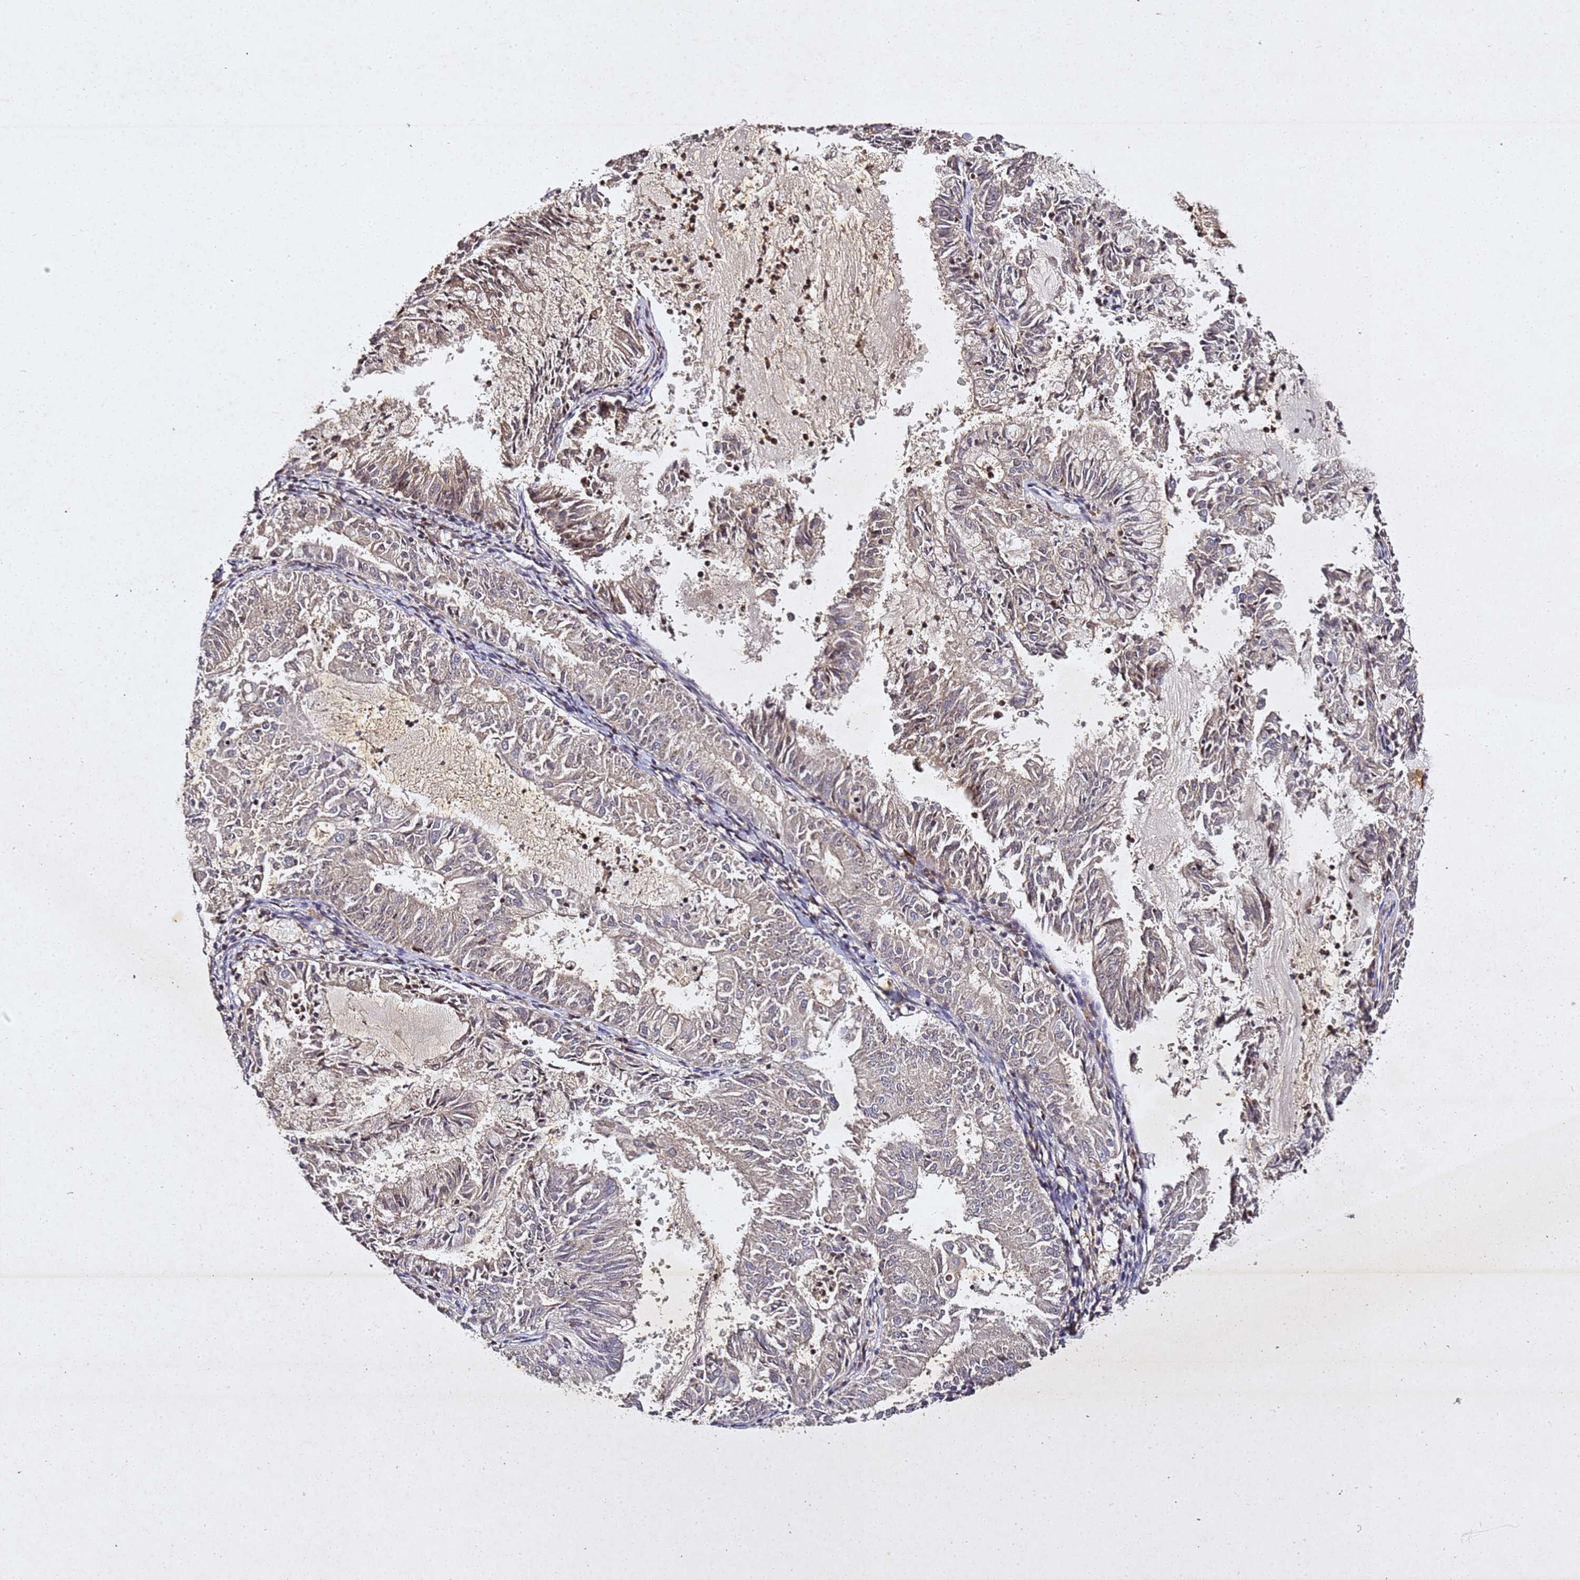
{"staining": {"intensity": "weak", "quantity": "<25%", "location": "cytoplasmic/membranous"}, "tissue": "endometrial cancer", "cell_type": "Tumor cells", "image_type": "cancer", "snomed": [{"axis": "morphology", "description": "Adenocarcinoma, NOS"}, {"axis": "topography", "description": "Endometrium"}], "caption": "A histopathology image of human adenocarcinoma (endometrial) is negative for staining in tumor cells. (Stains: DAB (3,3'-diaminobenzidine) immunohistochemistry (IHC) with hematoxylin counter stain, Microscopy: brightfield microscopy at high magnification).", "gene": "SV2B", "patient": {"sex": "female", "age": 57}}